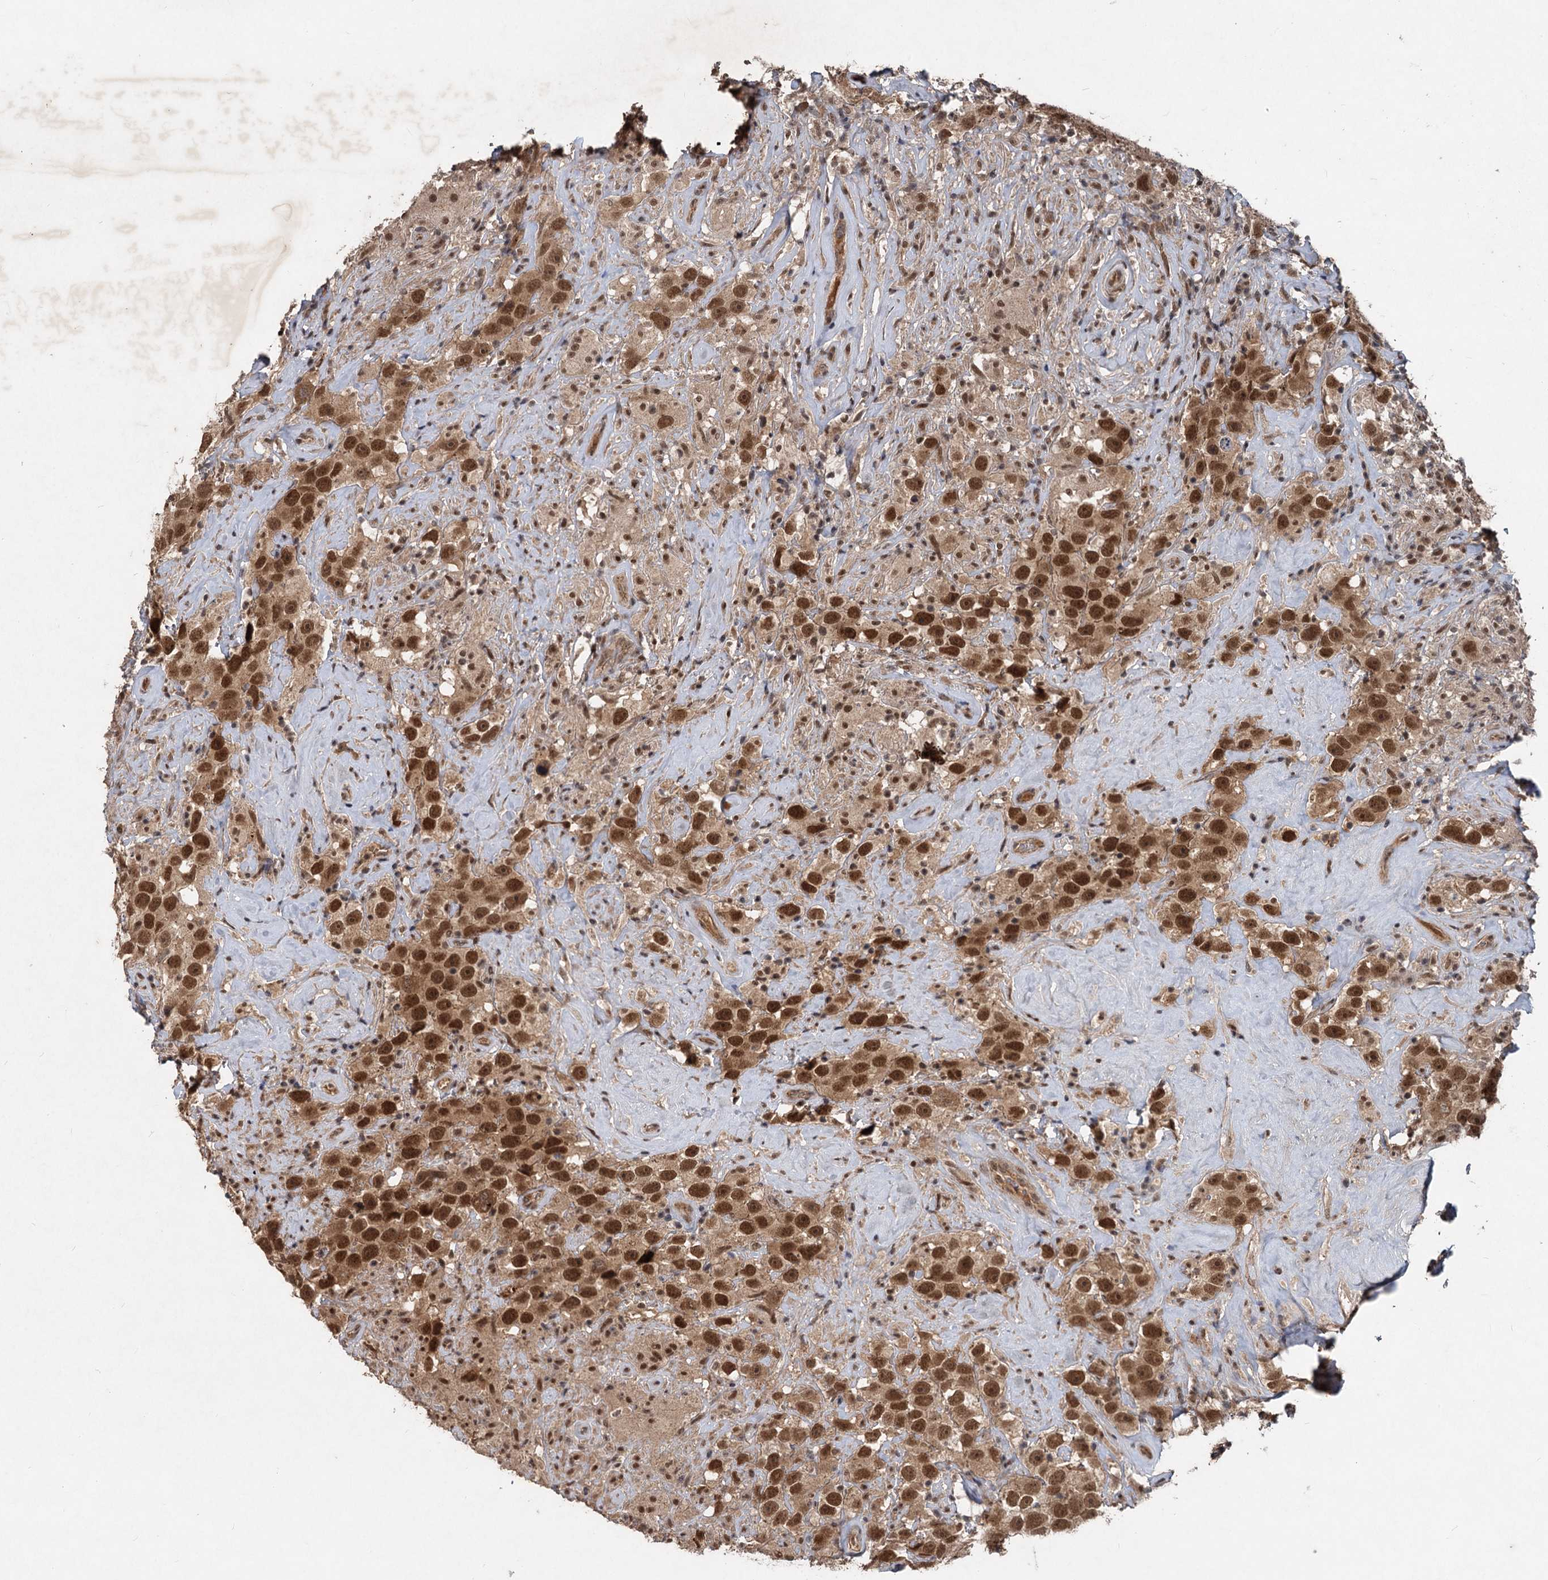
{"staining": {"intensity": "strong", "quantity": ">75%", "location": "nuclear"}, "tissue": "testis cancer", "cell_type": "Tumor cells", "image_type": "cancer", "snomed": [{"axis": "morphology", "description": "Seminoma, NOS"}, {"axis": "topography", "description": "Testis"}], "caption": "Testis cancer (seminoma) stained for a protein reveals strong nuclear positivity in tumor cells.", "gene": "RITA1", "patient": {"sex": "male", "age": 49}}